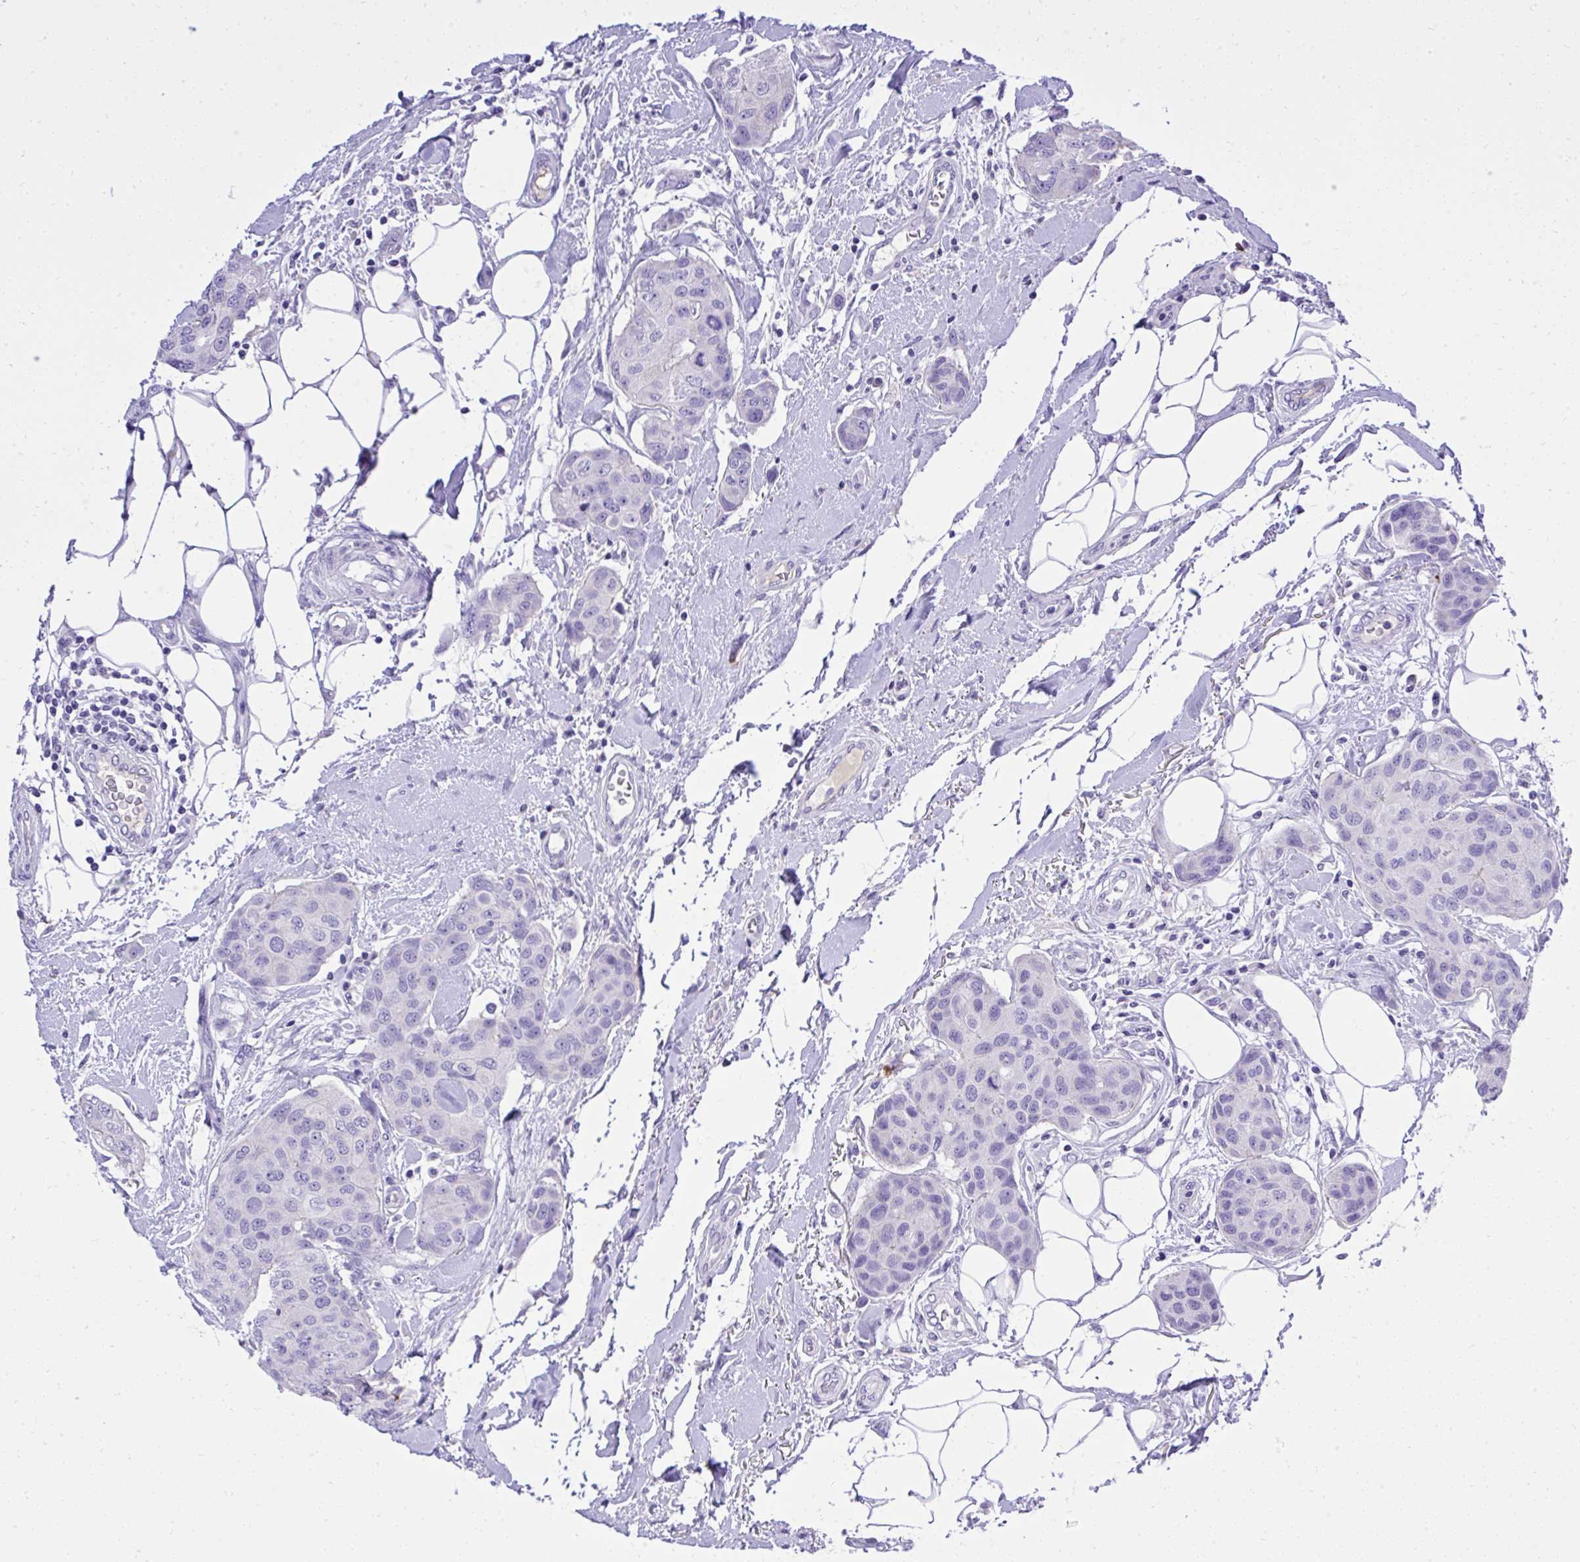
{"staining": {"intensity": "negative", "quantity": "none", "location": "none"}, "tissue": "breast cancer", "cell_type": "Tumor cells", "image_type": "cancer", "snomed": [{"axis": "morphology", "description": "Duct carcinoma"}, {"axis": "topography", "description": "Breast"}, {"axis": "topography", "description": "Lymph node"}], "caption": "Human breast cancer stained for a protein using immunohistochemistry exhibits no staining in tumor cells.", "gene": "ST6GALNAC3", "patient": {"sex": "female", "age": 80}}